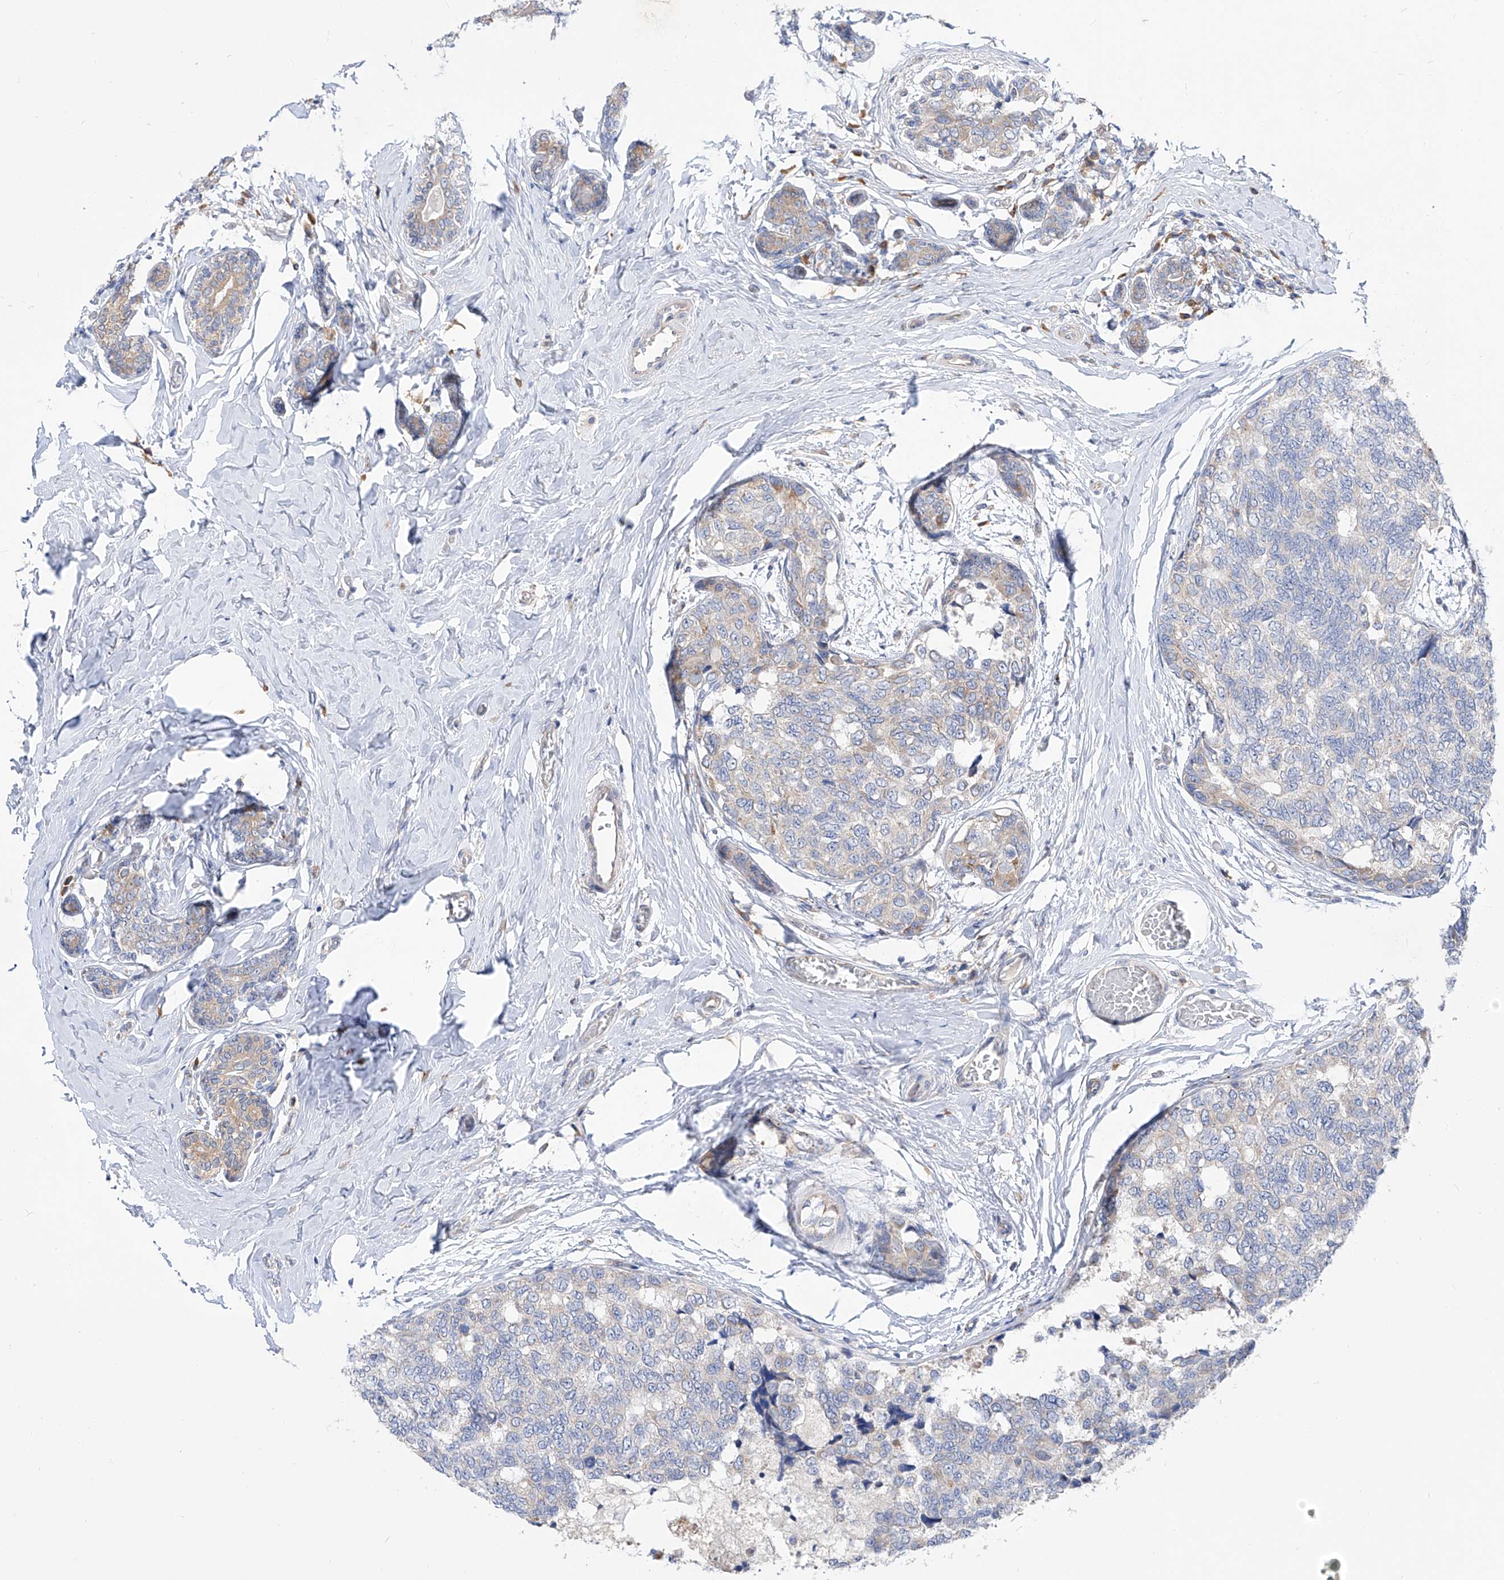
{"staining": {"intensity": "negative", "quantity": "none", "location": "none"}, "tissue": "breast cancer", "cell_type": "Tumor cells", "image_type": "cancer", "snomed": [{"axis": "morphology", "description": "Normal tissue, NOS"}, {"axis": "morphology", "description": "Duct carcinoma"}, {"axis": "topography", "description": "Breast"}], "caption": "This is an IHC histopathology image of breast cancer (invasive ductal carcinoma). There is no staining in tumor cells.", "gene": "UFL1", "patient": {"sex": "female", "age": 43}}